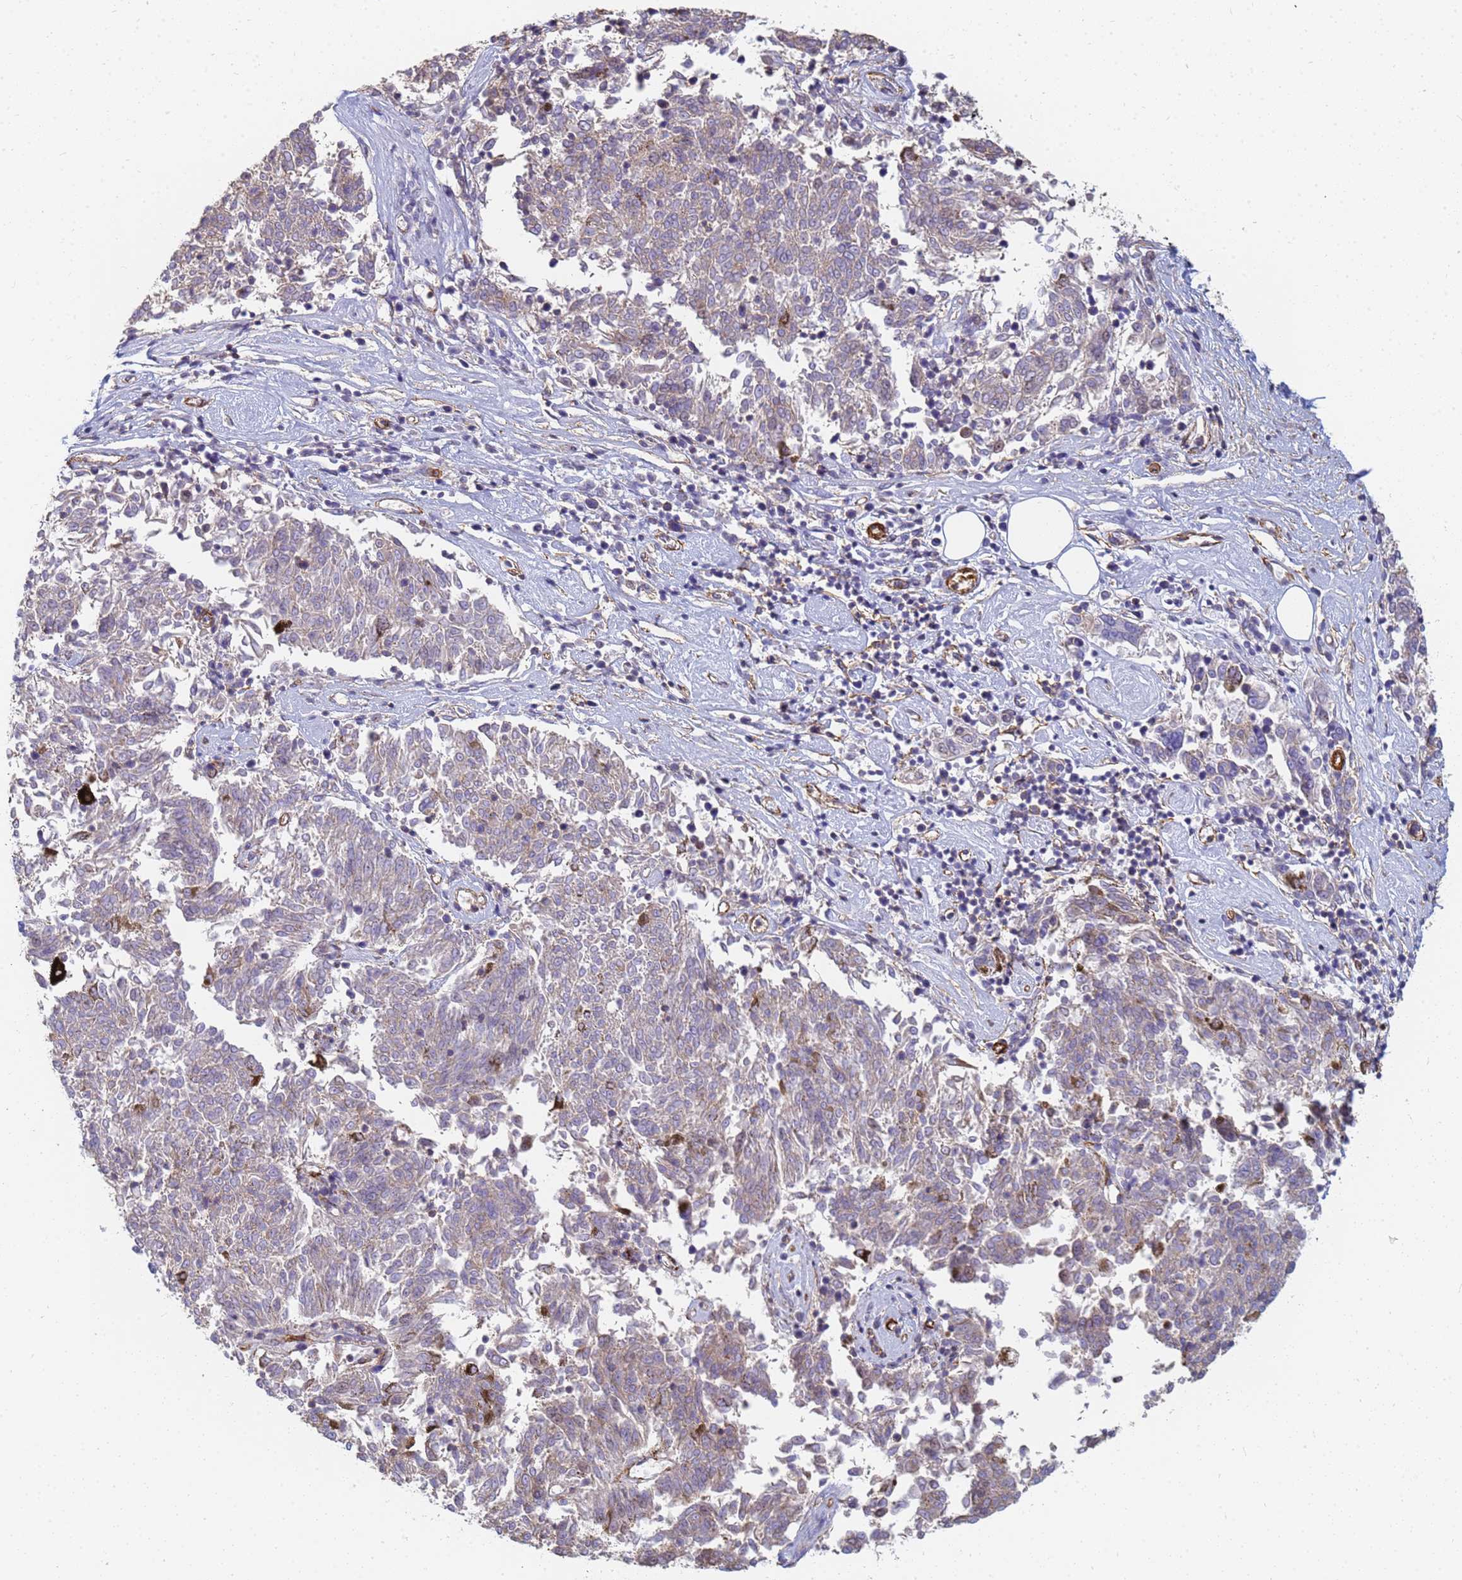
{"staining": {"intensity": "negative", "quantity": "none", "location": "none"}, "tissue": "melanoma", "cell_type": "Tumor cells", "image_type": "cancer", "snomed": [{"axis": "morphology", "description": "Malignant melanoma, NOS"}, {"axis": "topography", "description": "Skin"}], "caption": "This is an immunohistochemistry image of human malignant melanoma. There is no expression in tumor cells.", "gene": "TPM1", "patient": {"sex": "female", "age": 72}}